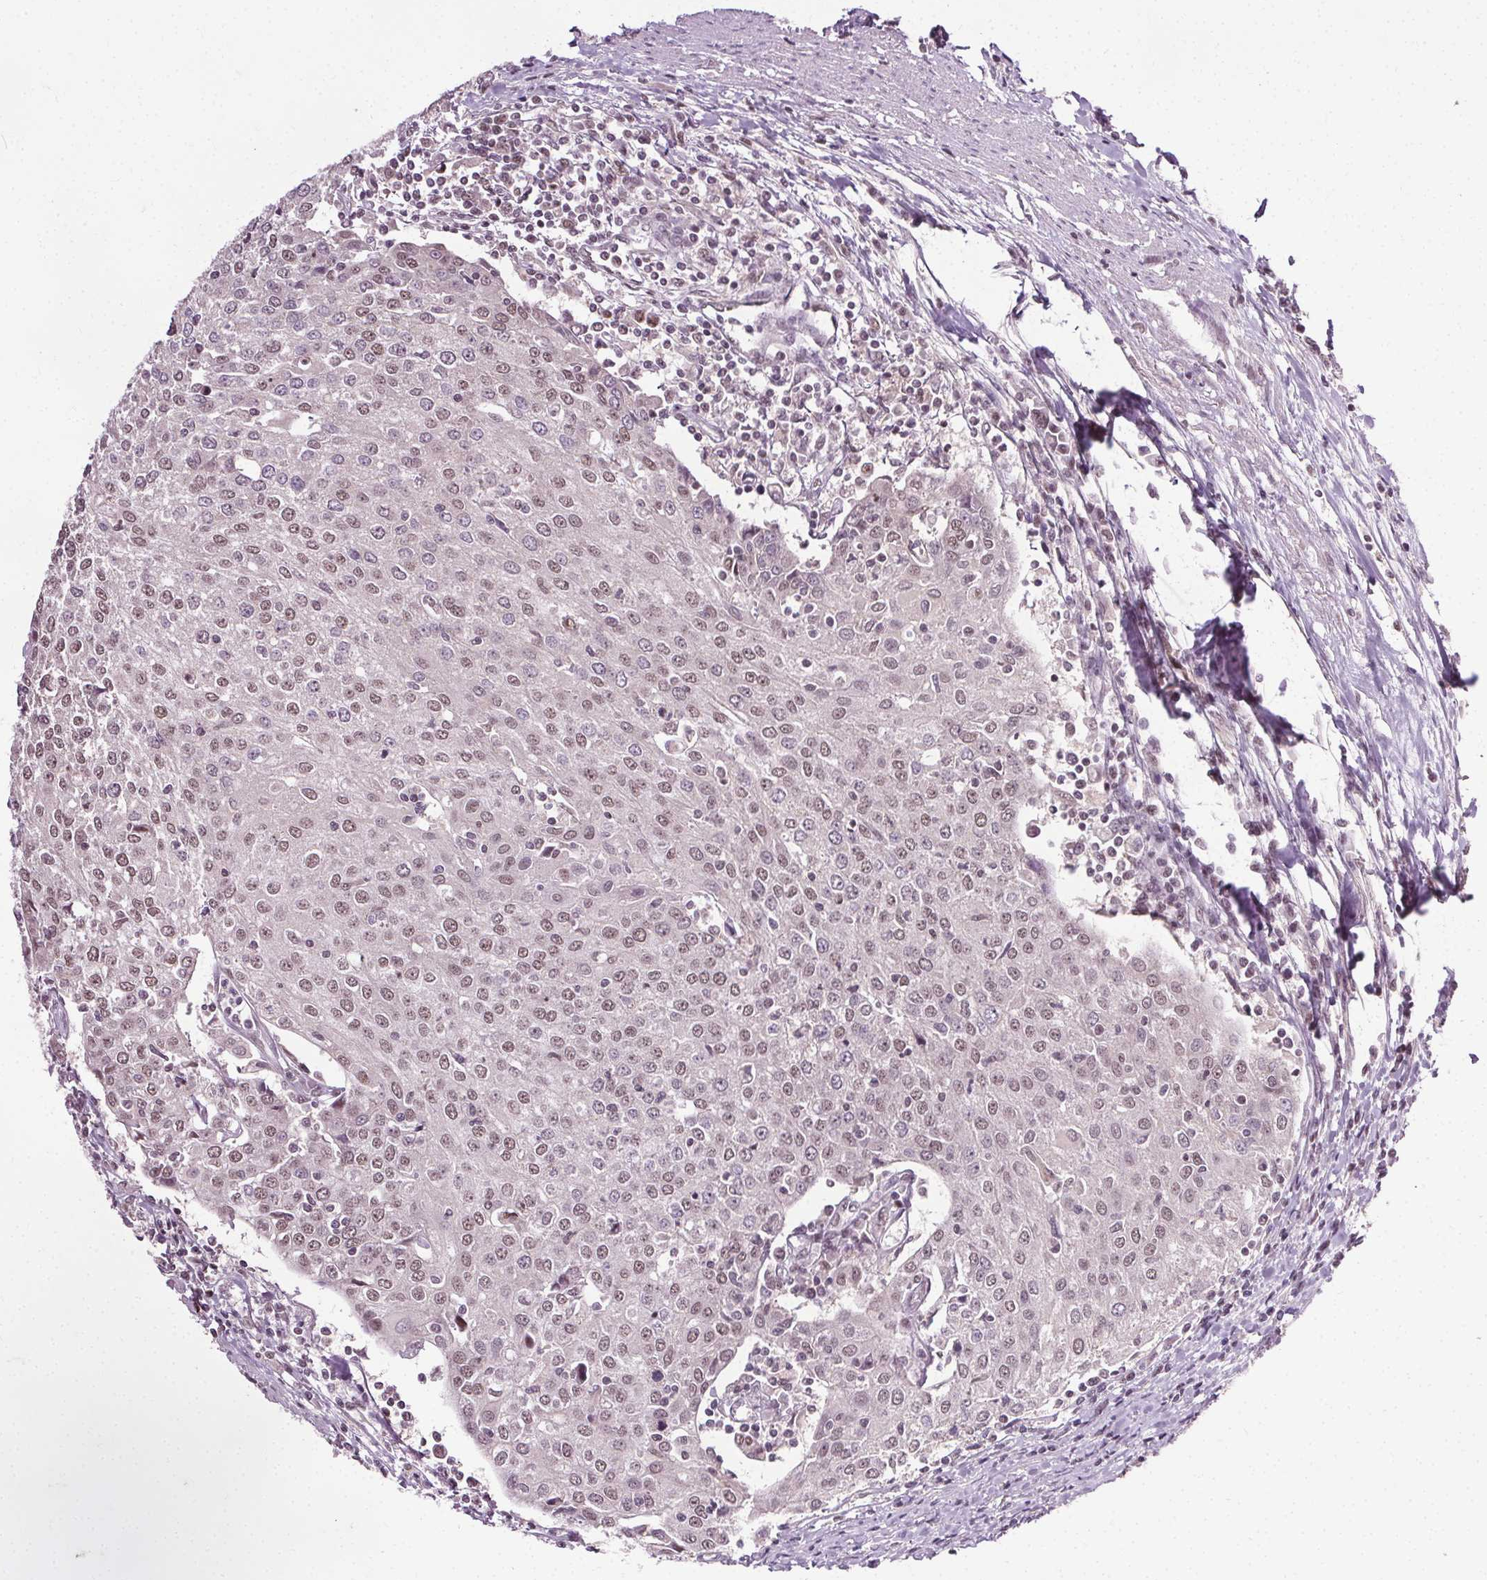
{"staining": {"intensity": "weak", "quantity": ">75%", "location": "nuclear"}, "tissue": "urothelial cancer", "cell_type": "Tumor cells", "image_type": "cancer", "snomed": [{"axis": "morphology", "description": "Urothelial carcinoma, High grade"}, {"axis": "topography", "description": "Urinary bladder"}], "caption": "Immunohistochemical staining of urothelial cancer demonstrates low levels of weak nuclear staining in about >75% of tumor cells.", "gene": "MED6", "patient": {"sex": "female", "age": 85}}